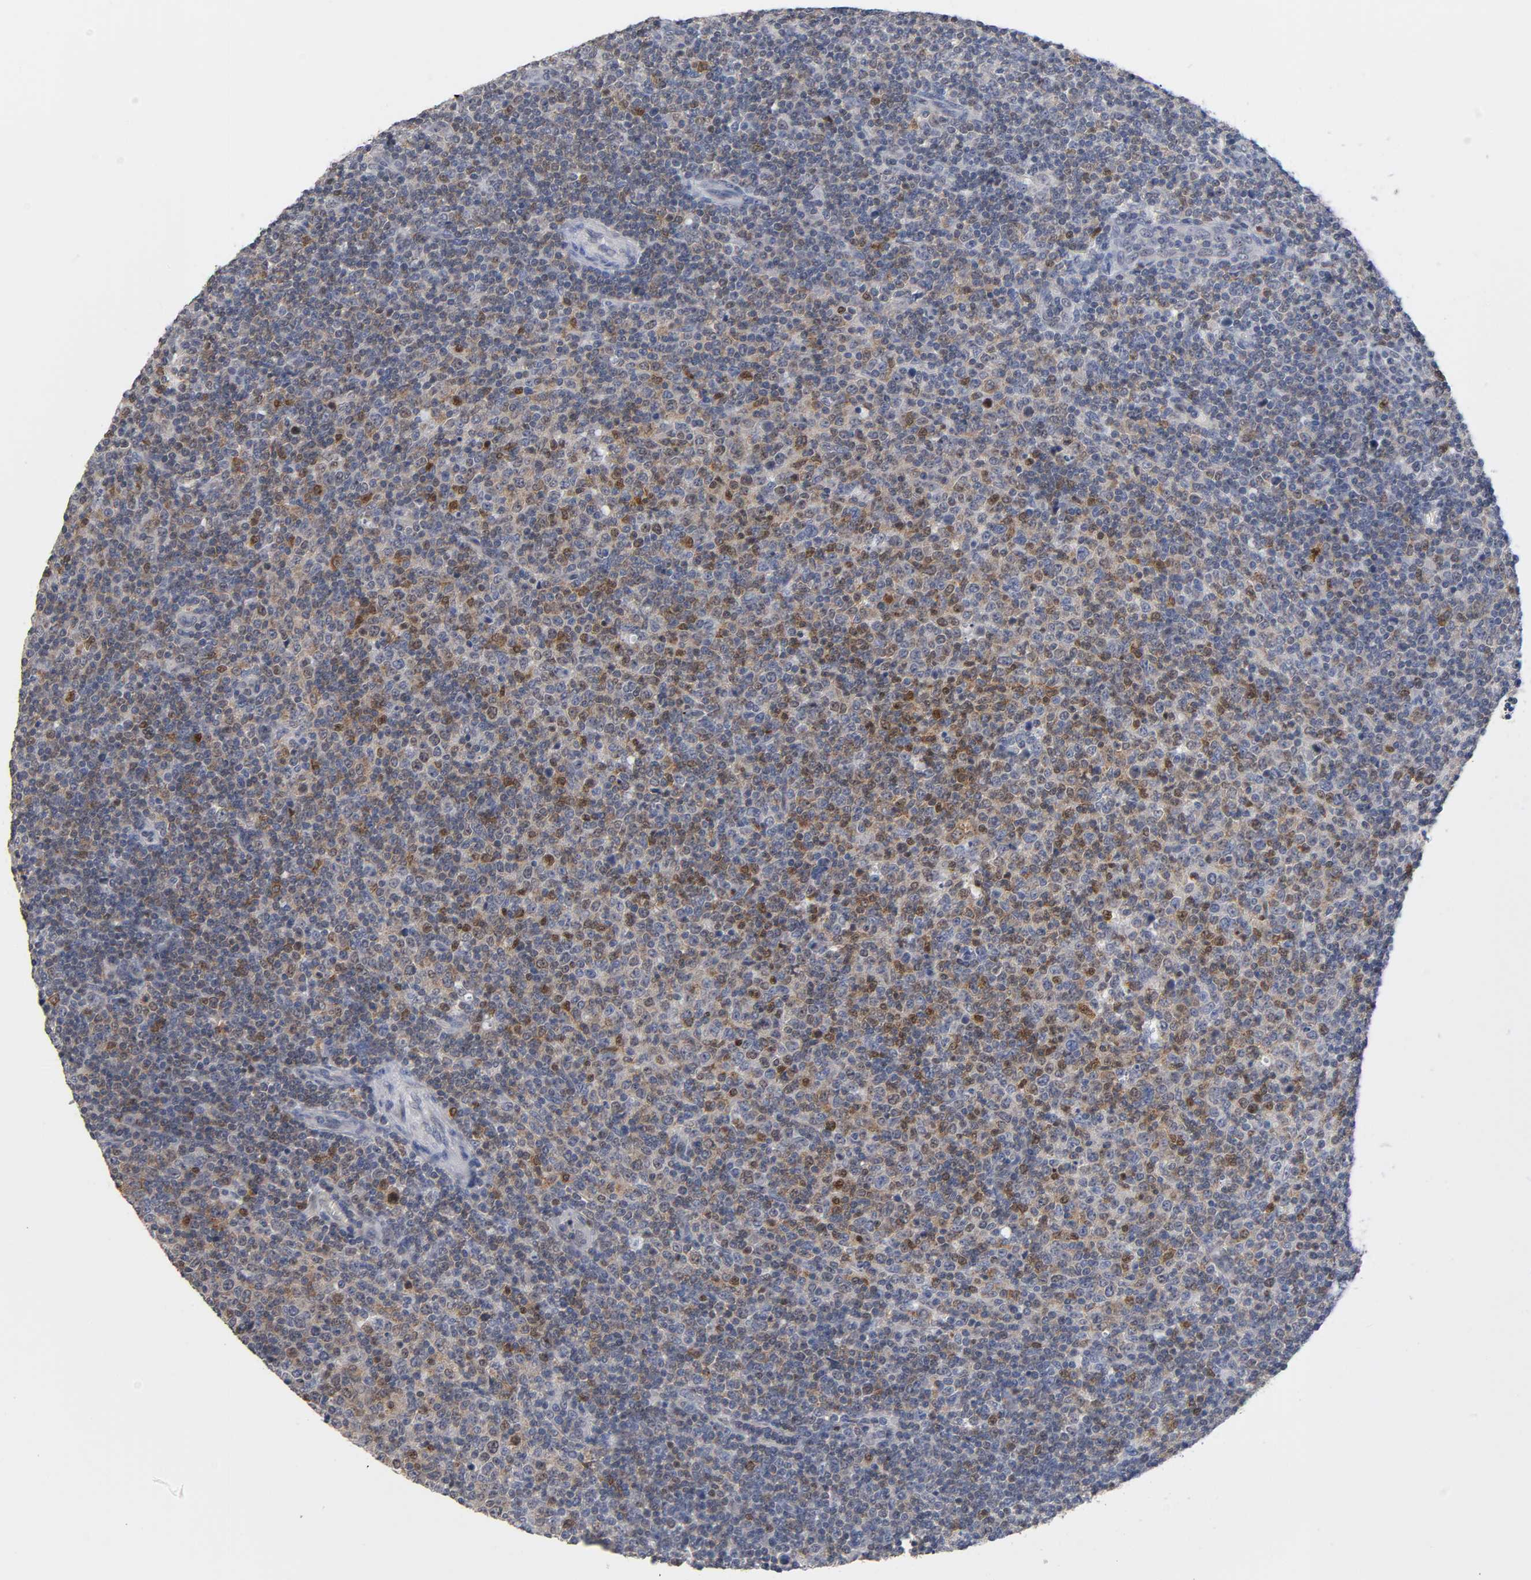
{"staining": {"intensity": "moderate", "quantity": "25%-75%", "location": "nuclear"}, "tissue": "lymphoma", "cell_type": "Tumor cells", "image_type": "cancer", "snomed": [{"axis": "morphology", "description": "Malignant lymphoma, non-Hodgkin's type, Low grade"}, {"axis": "topography", "description": "Lymph node"}], "caption": "This photomicrograph exhibits IHC staining of human malignant lymphoma, non-Hodgkin's type (low-grade), with medium moderate nuclear positivity in about 25%-75% of tumor cells.", "gene": "NFATC1", "patient": {"sex": "male", "age": 70}}